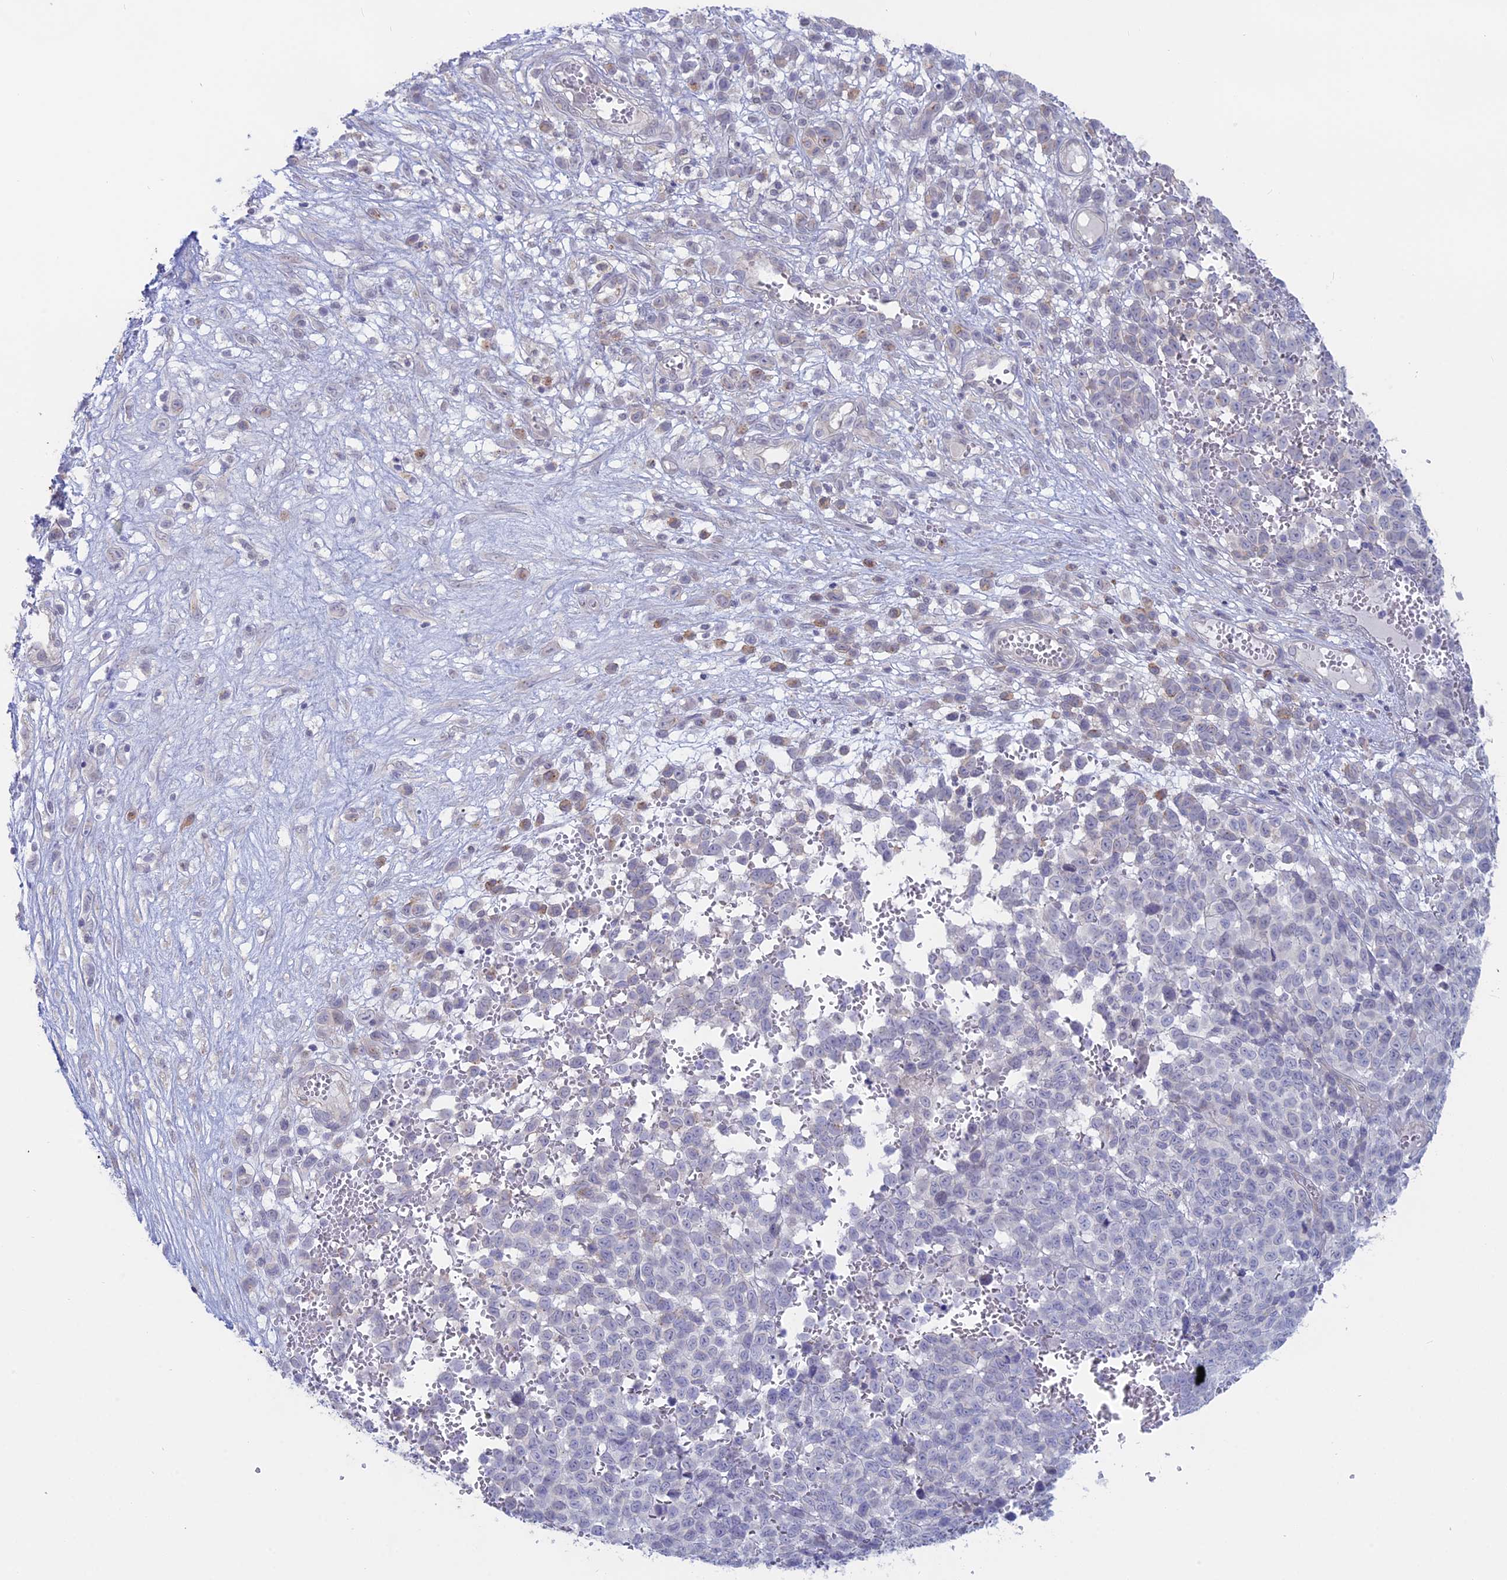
{"staining": {"intensity": "negative", "quantity": "none", "location": "none"}, "tissue": "melanoma", "cell_type": "Tumor cells", "image_type": "cancer", "snomed": [{"axis": "morphology", "description": "Malignant melanoma, NOS"}, {"axis": "topography", "description": "Nose, NOS"}], "caption": "Melanoma was stained to show a protein in brown. There is no significant staining in tumor cells.", "gene": "MYO5B", "patient": {"sex": "female", "age": 48}}